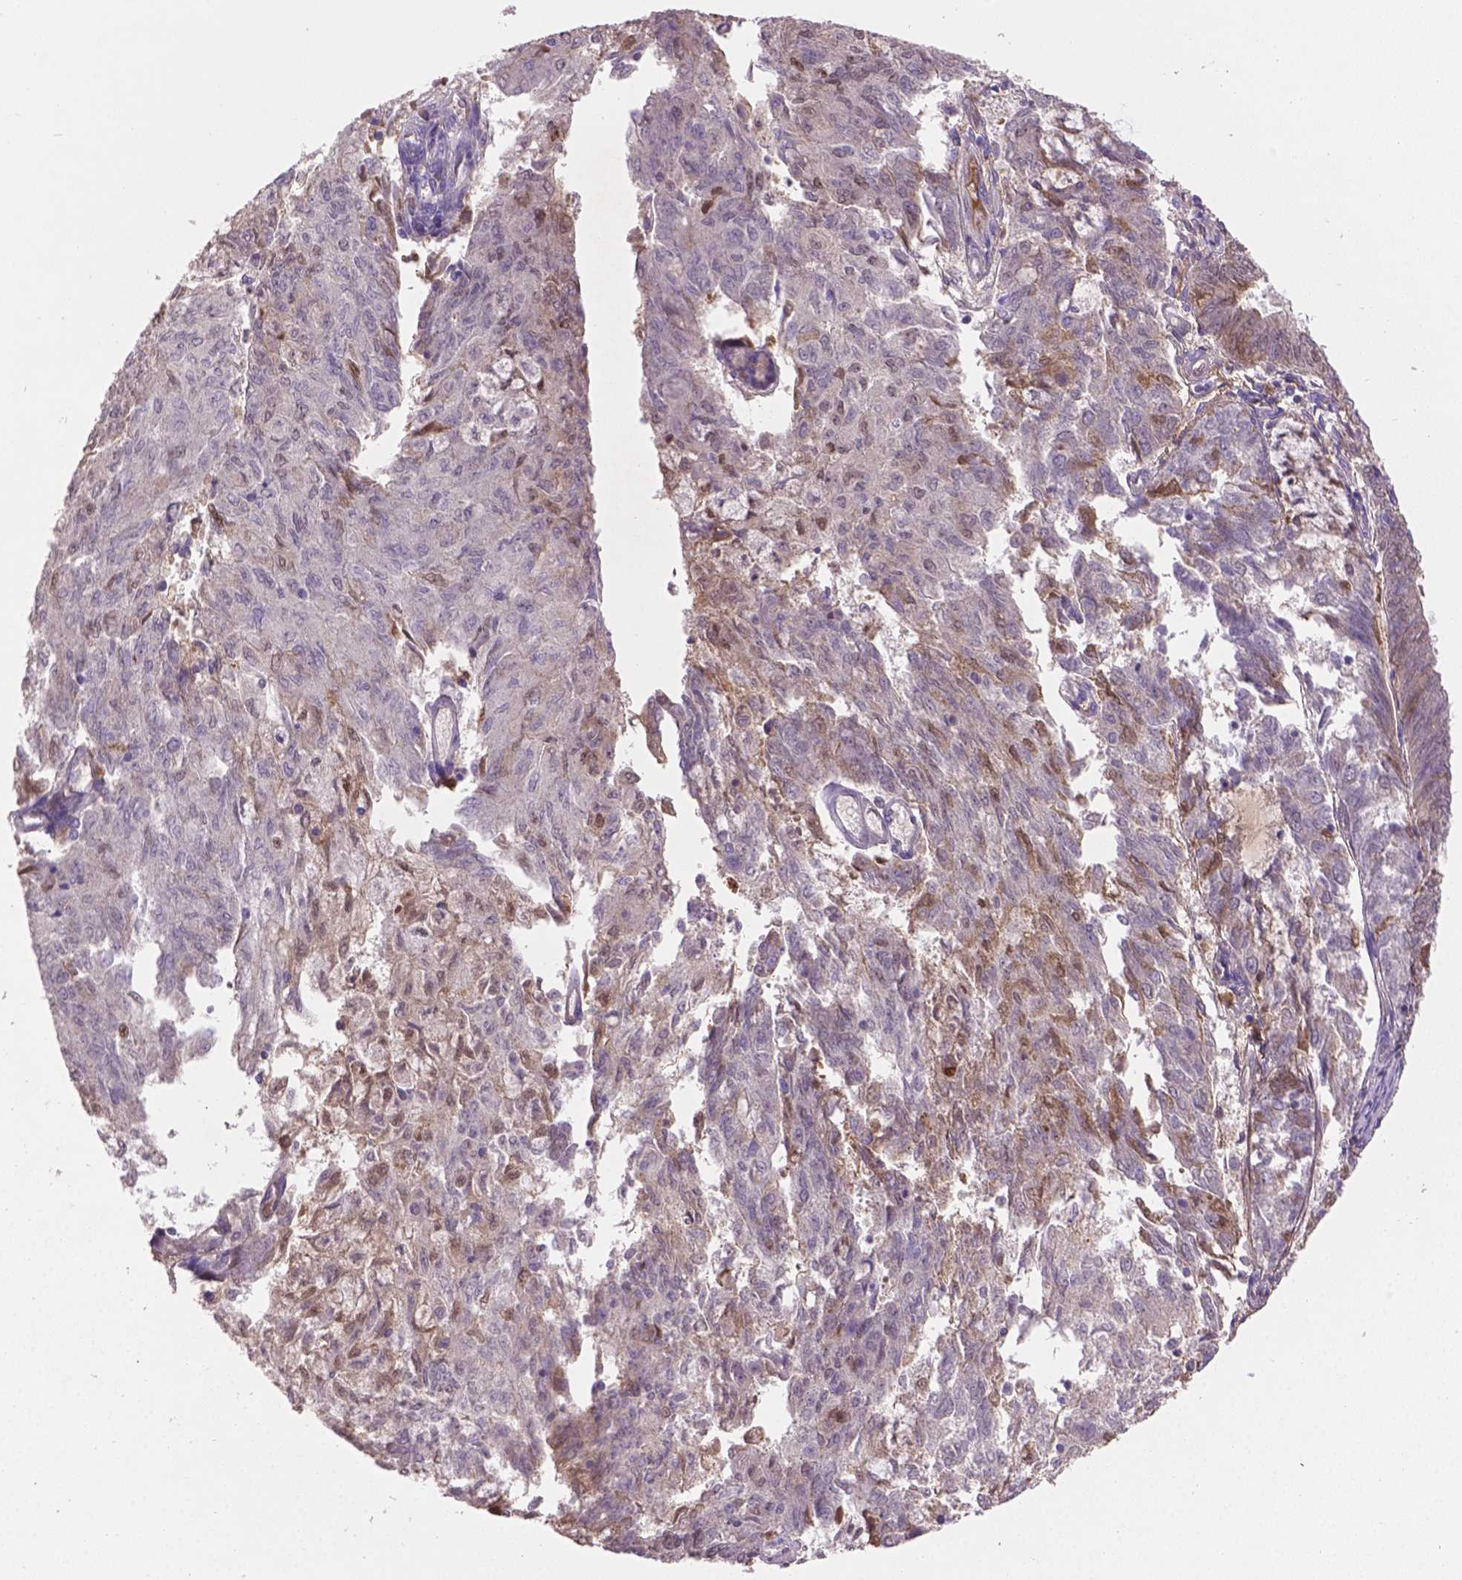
{"staining": {"intensity": "moderate", "quantity": "<25%", "location": "nuclear"}, "tissue": "endometrial cancer", "cell_type": "Tumor cells", "image_type": "cancer", "snomed": [{"axis": "morphology", "description": "Adenocarcinoma, NOS"}, {"axis": "topography", "description": "Endometrium"}], "caption": "This is an image of immunohistochemistry staining of endometrial cancer (adenocarcinoma), which shows moderate expression in the nuclear of tumor cells.", "gene": "SOX17", "patient": {"sex": "female", "age": 82}}